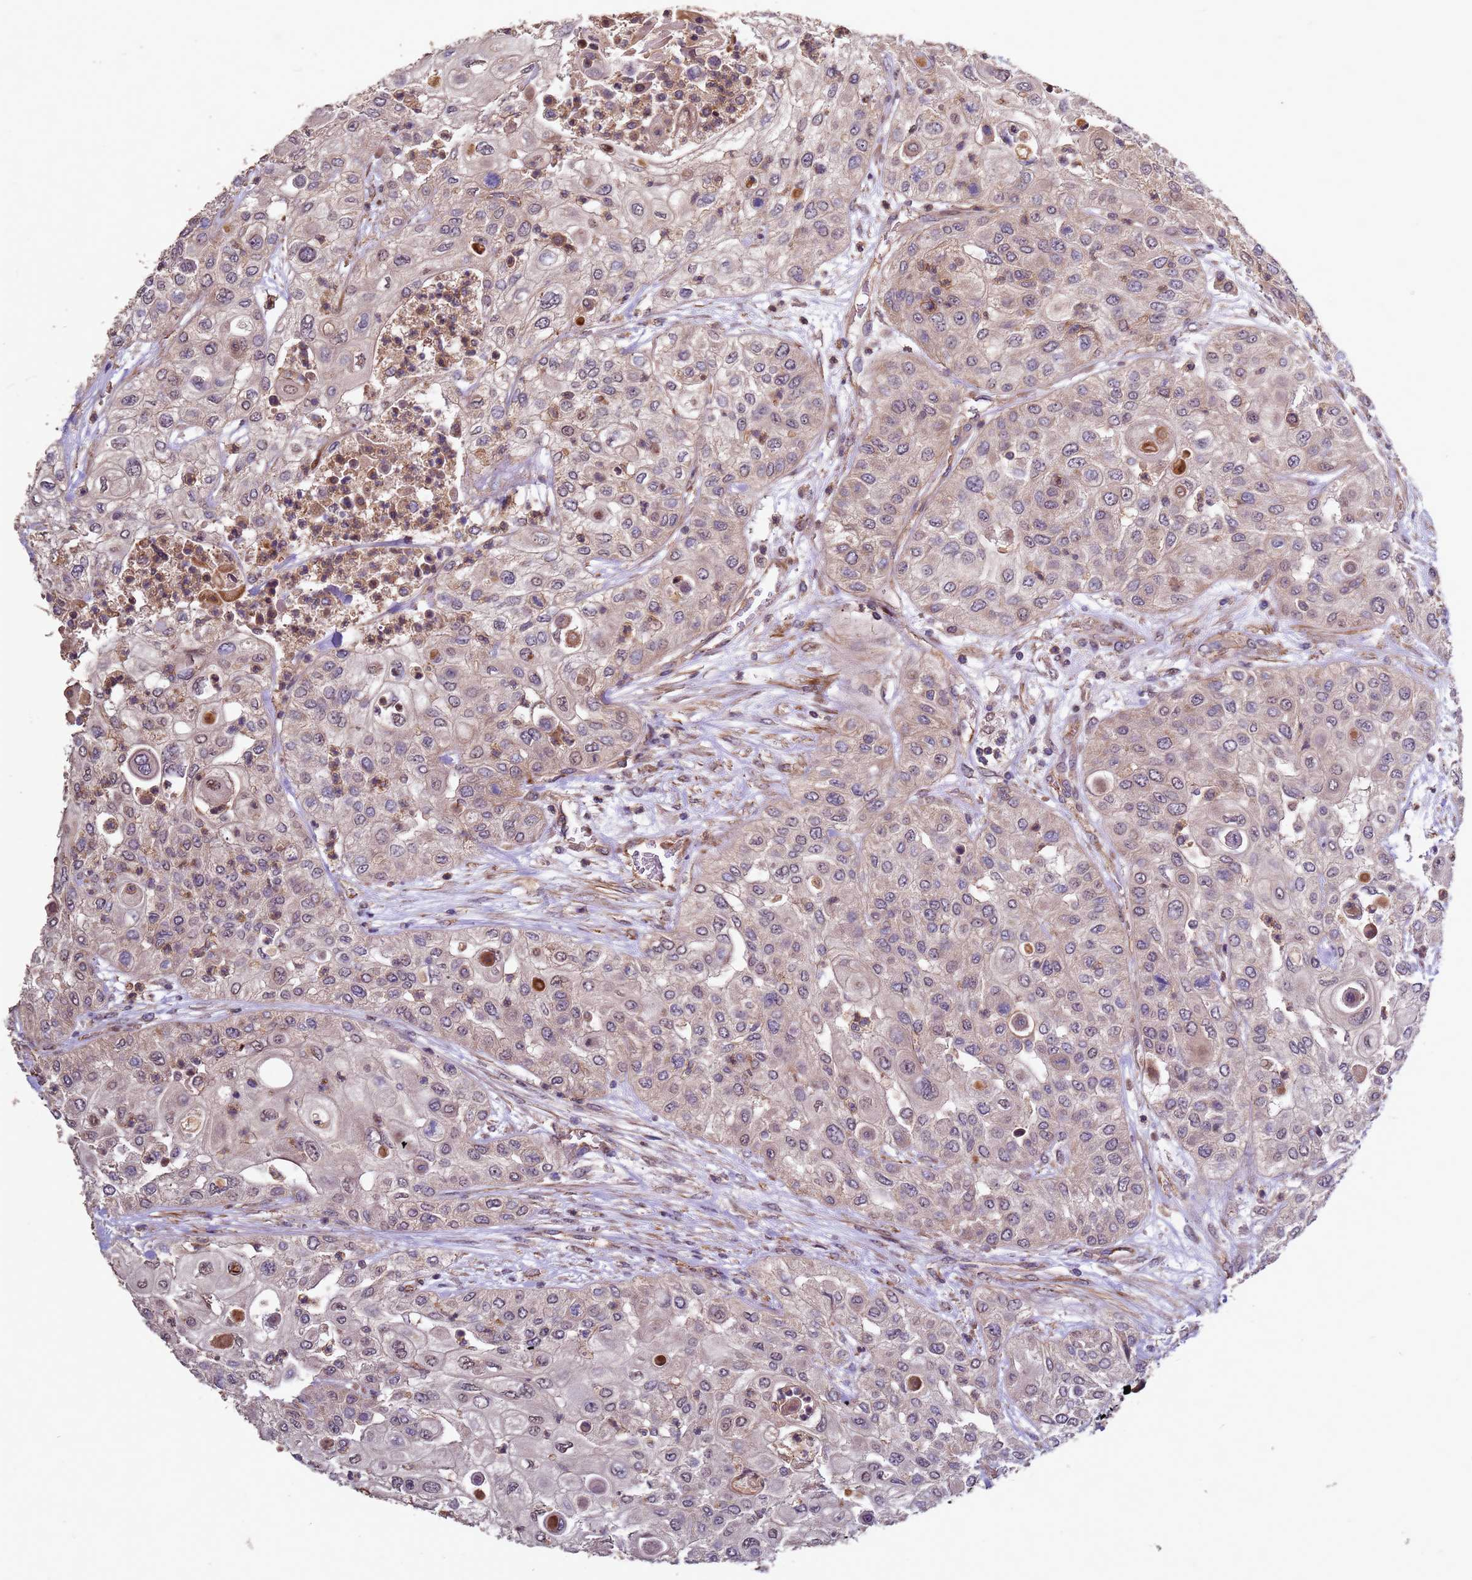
{"staining": {"intensity": "weak", "quantity": ">75%", "location": "cytoplasmic/membranous"}, "tissue": "urothelial cancer", "cell_type": "Tumor cells", "image_type": "cancer", "snomed": [{"axis": "morphology", "description": "Urothelial carcinoma, High grade"}, {"axis": "topography", "description": "Urinary bladder"}], "caption": "DAB (3,3'-diaminobenzidine) immunohistochemical staining of human urothelial cancer shows weak cytoplasmic/membranous protein expression in approximately >75% of tumor cells. (Stains: DAB (3,3'-diaminobenzidine) in brown, nuclei in blue, Microscopy: brightfield microscopy at high magnification).", "gene": "RSPRY1", "patient": {"sex": "female", "age": 79}}